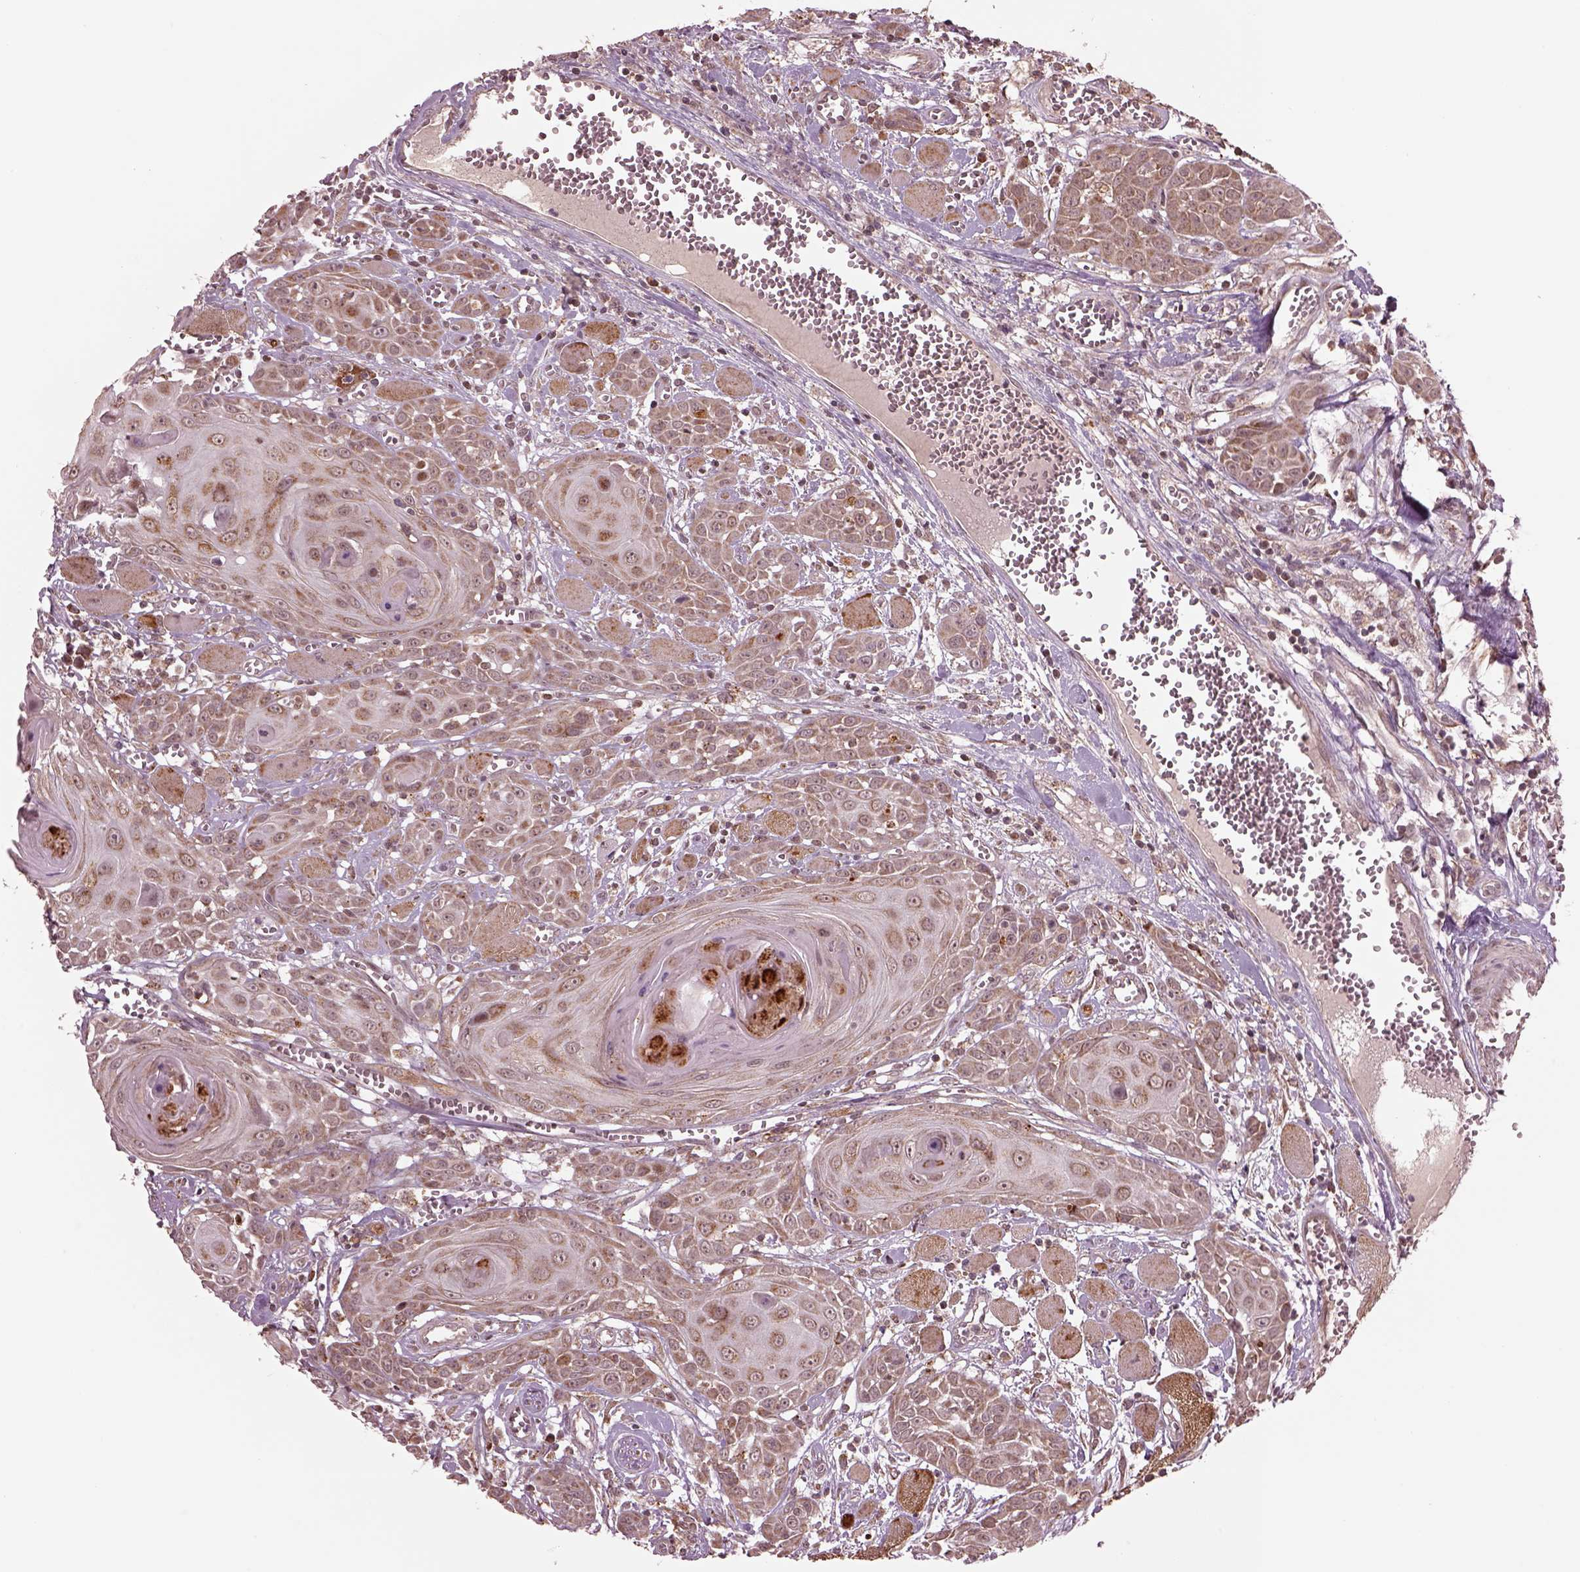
{"staining": {"intensity": "moderate", "quantity": ">75%", "location": "cytoplasmic/membranous"}, "tissue": "head and neck cancer", "cell_type": "Tumor cells", "image_type": "cancer", "snomed": [{"axis": "morphology", "description": "Squamous cell carcinoma, NOS"}, {"axis": "topography", "description": "Head-Neck"}], "caption": "Squamous cell carcinoma (head and neck) stained with a protein marker shows moderate staining in tumor cells.", "gene": "SEL1L3", "patient": {"sex": "female", "age": 80}}